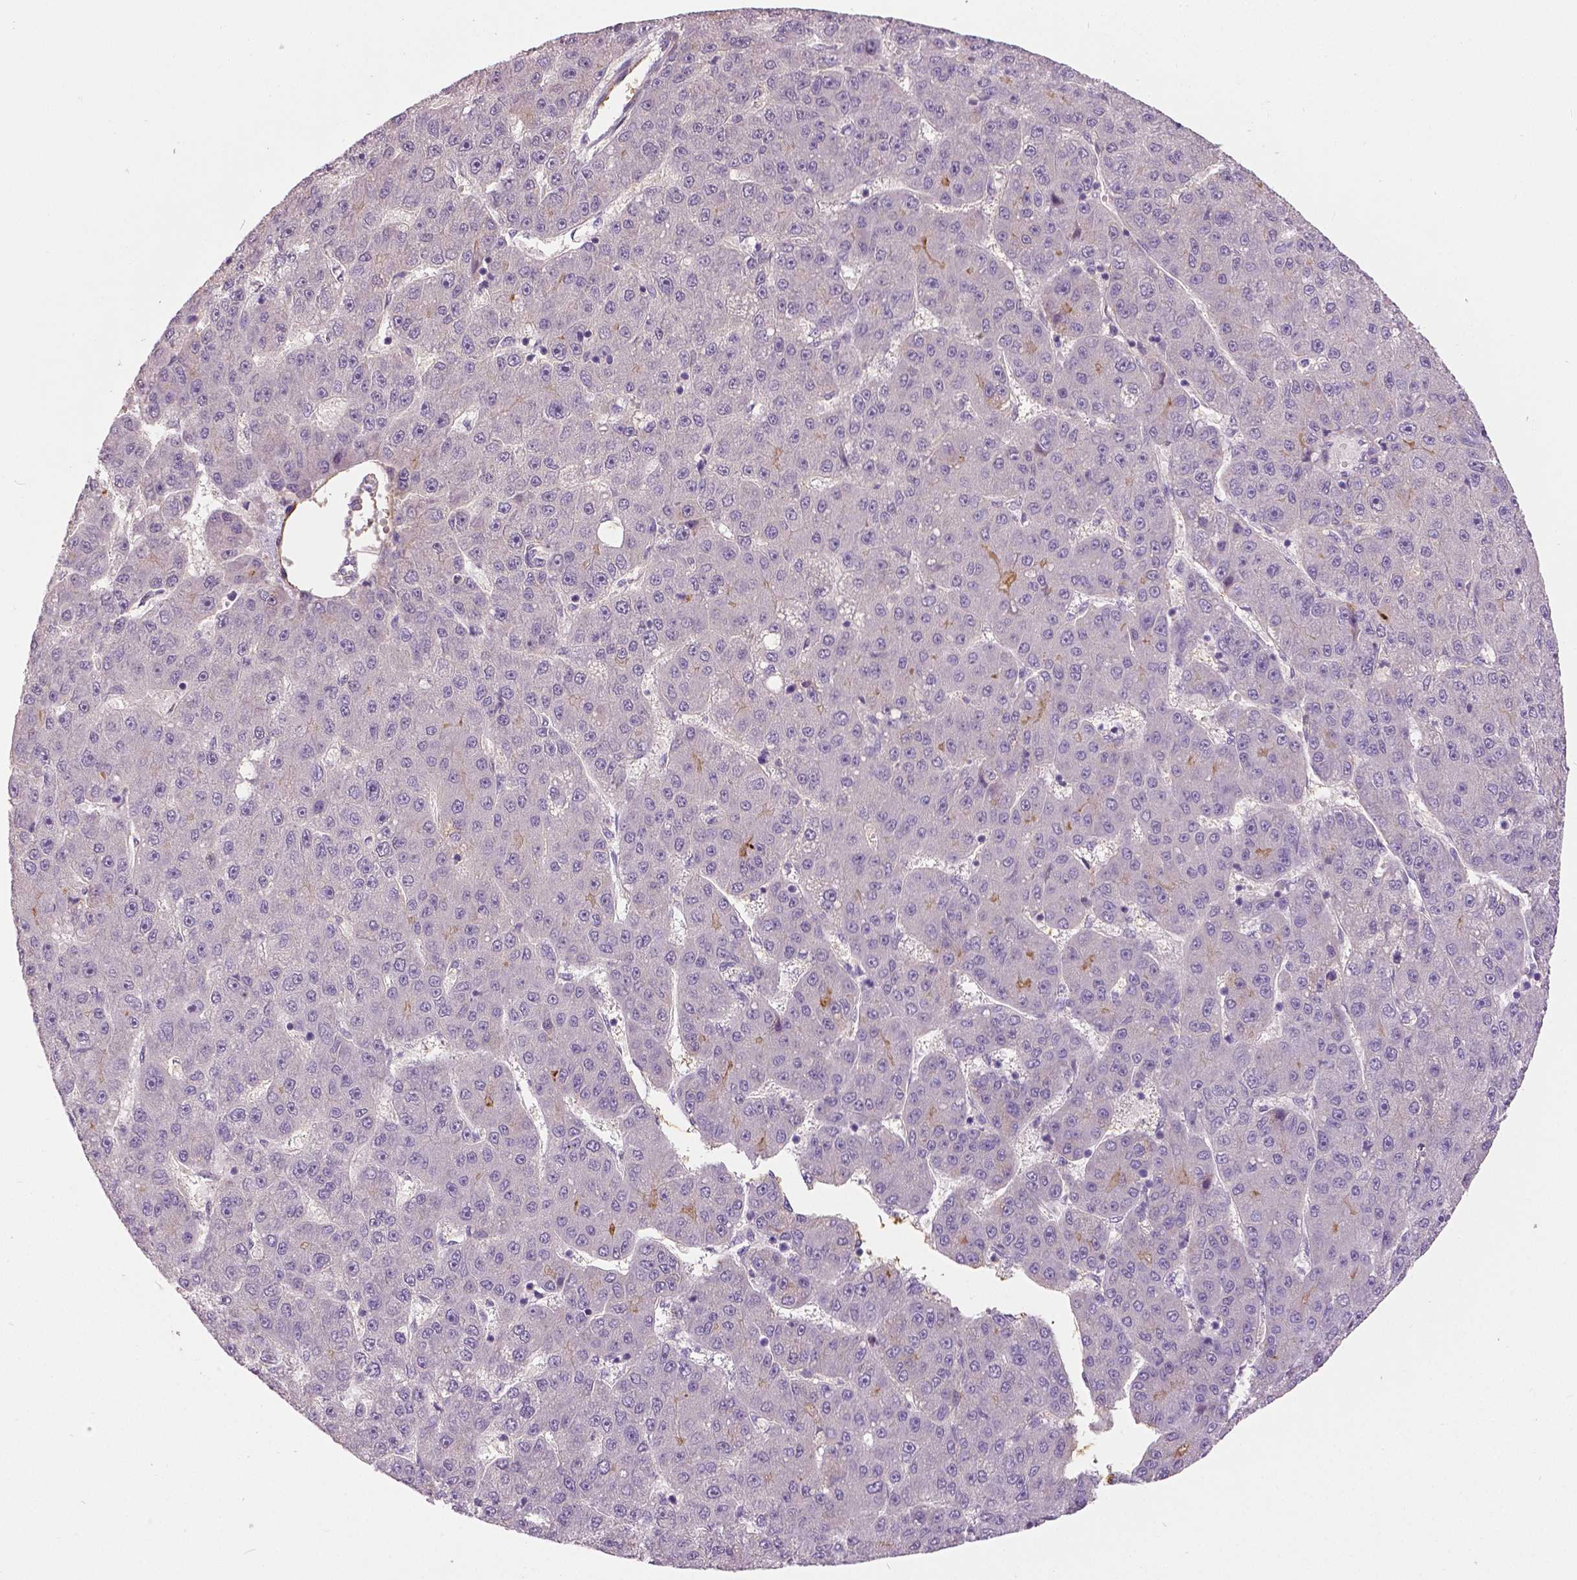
{"staining": {"intensity": "negative", "quantity": "none", "location": "none"}, "tissue": "liver cancer", "cell_type": "Tumor cells", "image_type": "cancer", "snomed": [{"axis": "morphology", "description": "Carcinoma, Hepatocellular, NOS"}, {"axis": "topography", "description": "Liver"}], "caption": "This is an immunohistochemistry image of human liver hepatocellular carcinoma. There is no positivity in tumor cells.", "gene": "FOXA1", "patient": {"sex": "male", "age": 67}}